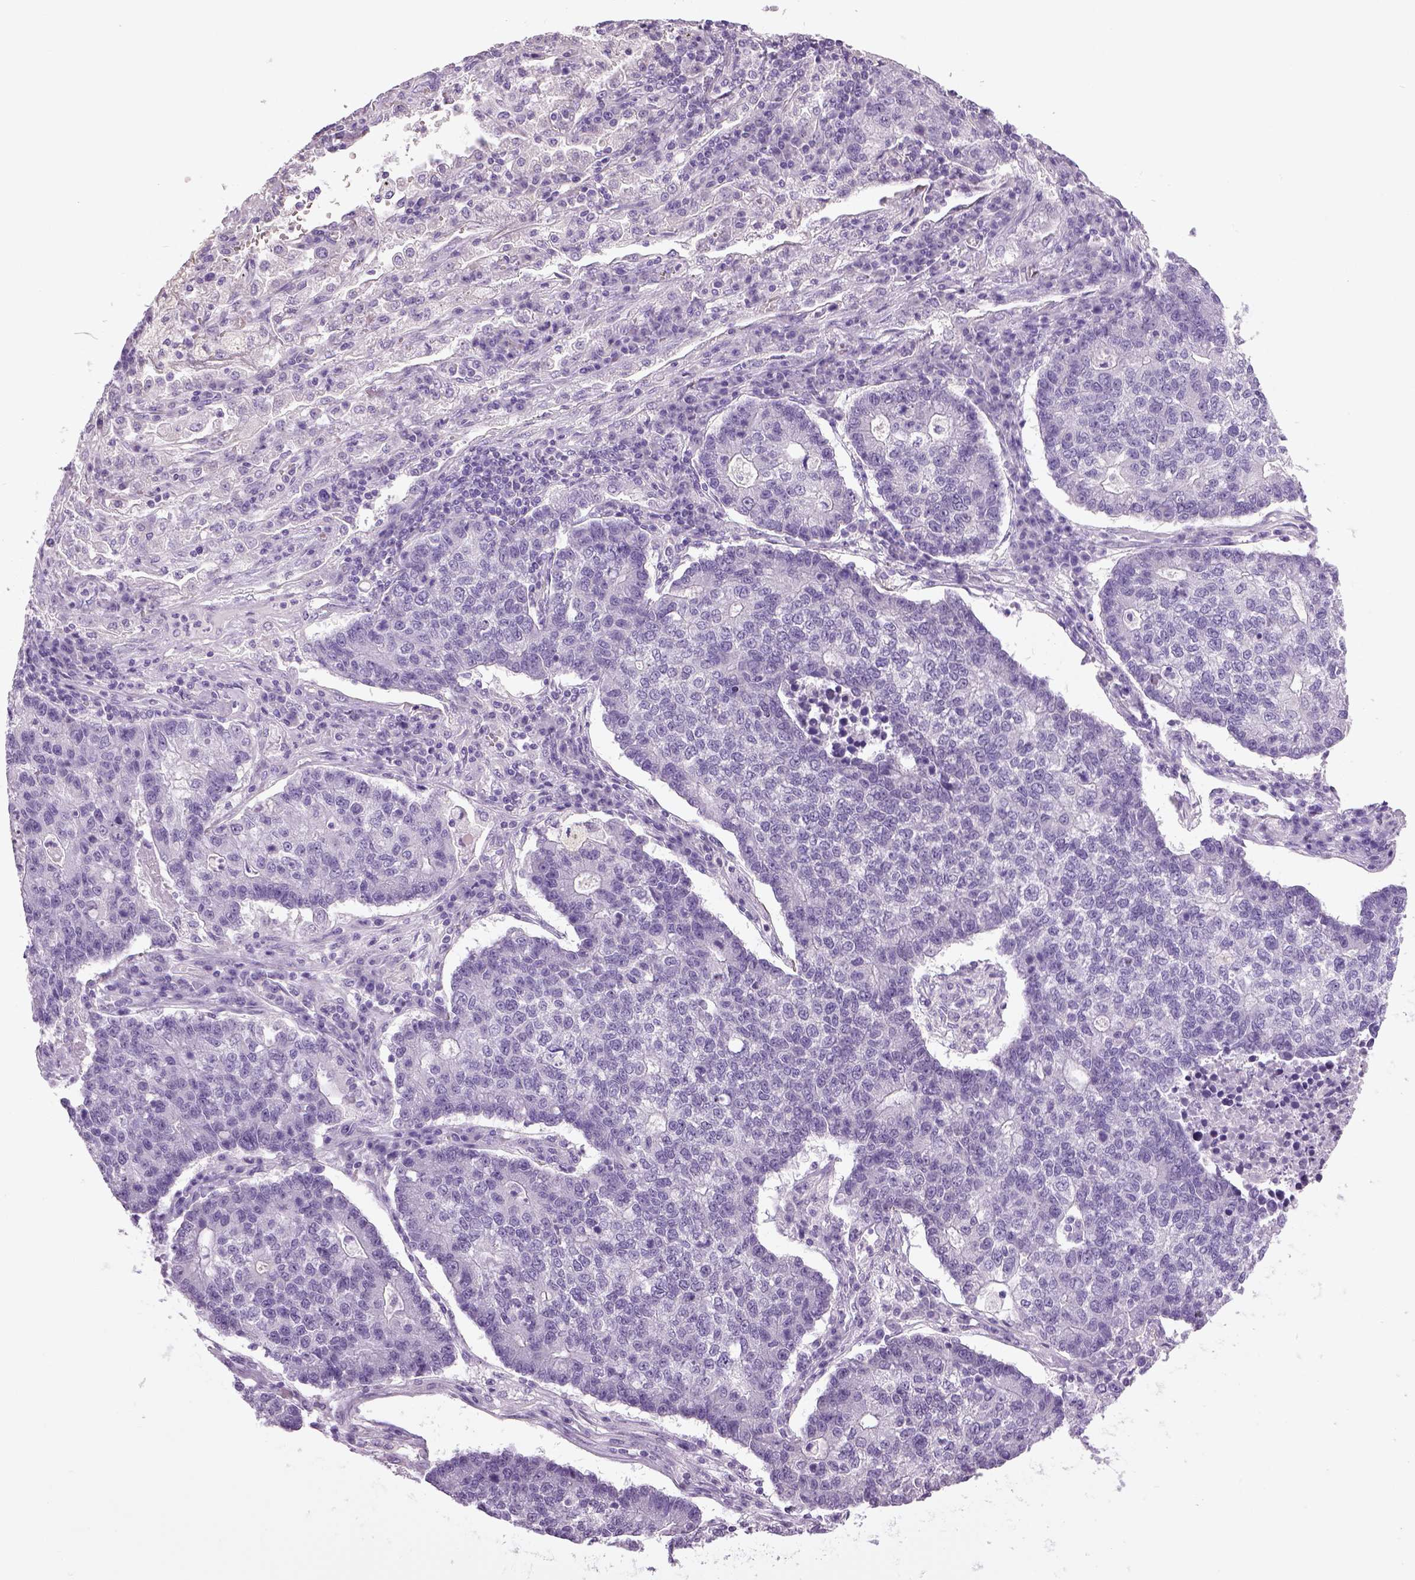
{"staining": {"intensity": "negative", "quantity": "none", "location": "none"}, "tissue": "lung cancer", "cell_type": "Tumor cells", "image_type": "cancer", "snomed": [{"axis": "morphology", "description": "Adenocarcinoma, NOS"}, {"axis": "topography", "description": "Lung"}], "caption": "Tumor cells are negative for brown protein staining in lung cancer. (DAB IHC with hematoxylin counter stain).", "gene": "NECAB2", "patient": {"sex": "male", "age": 57}}